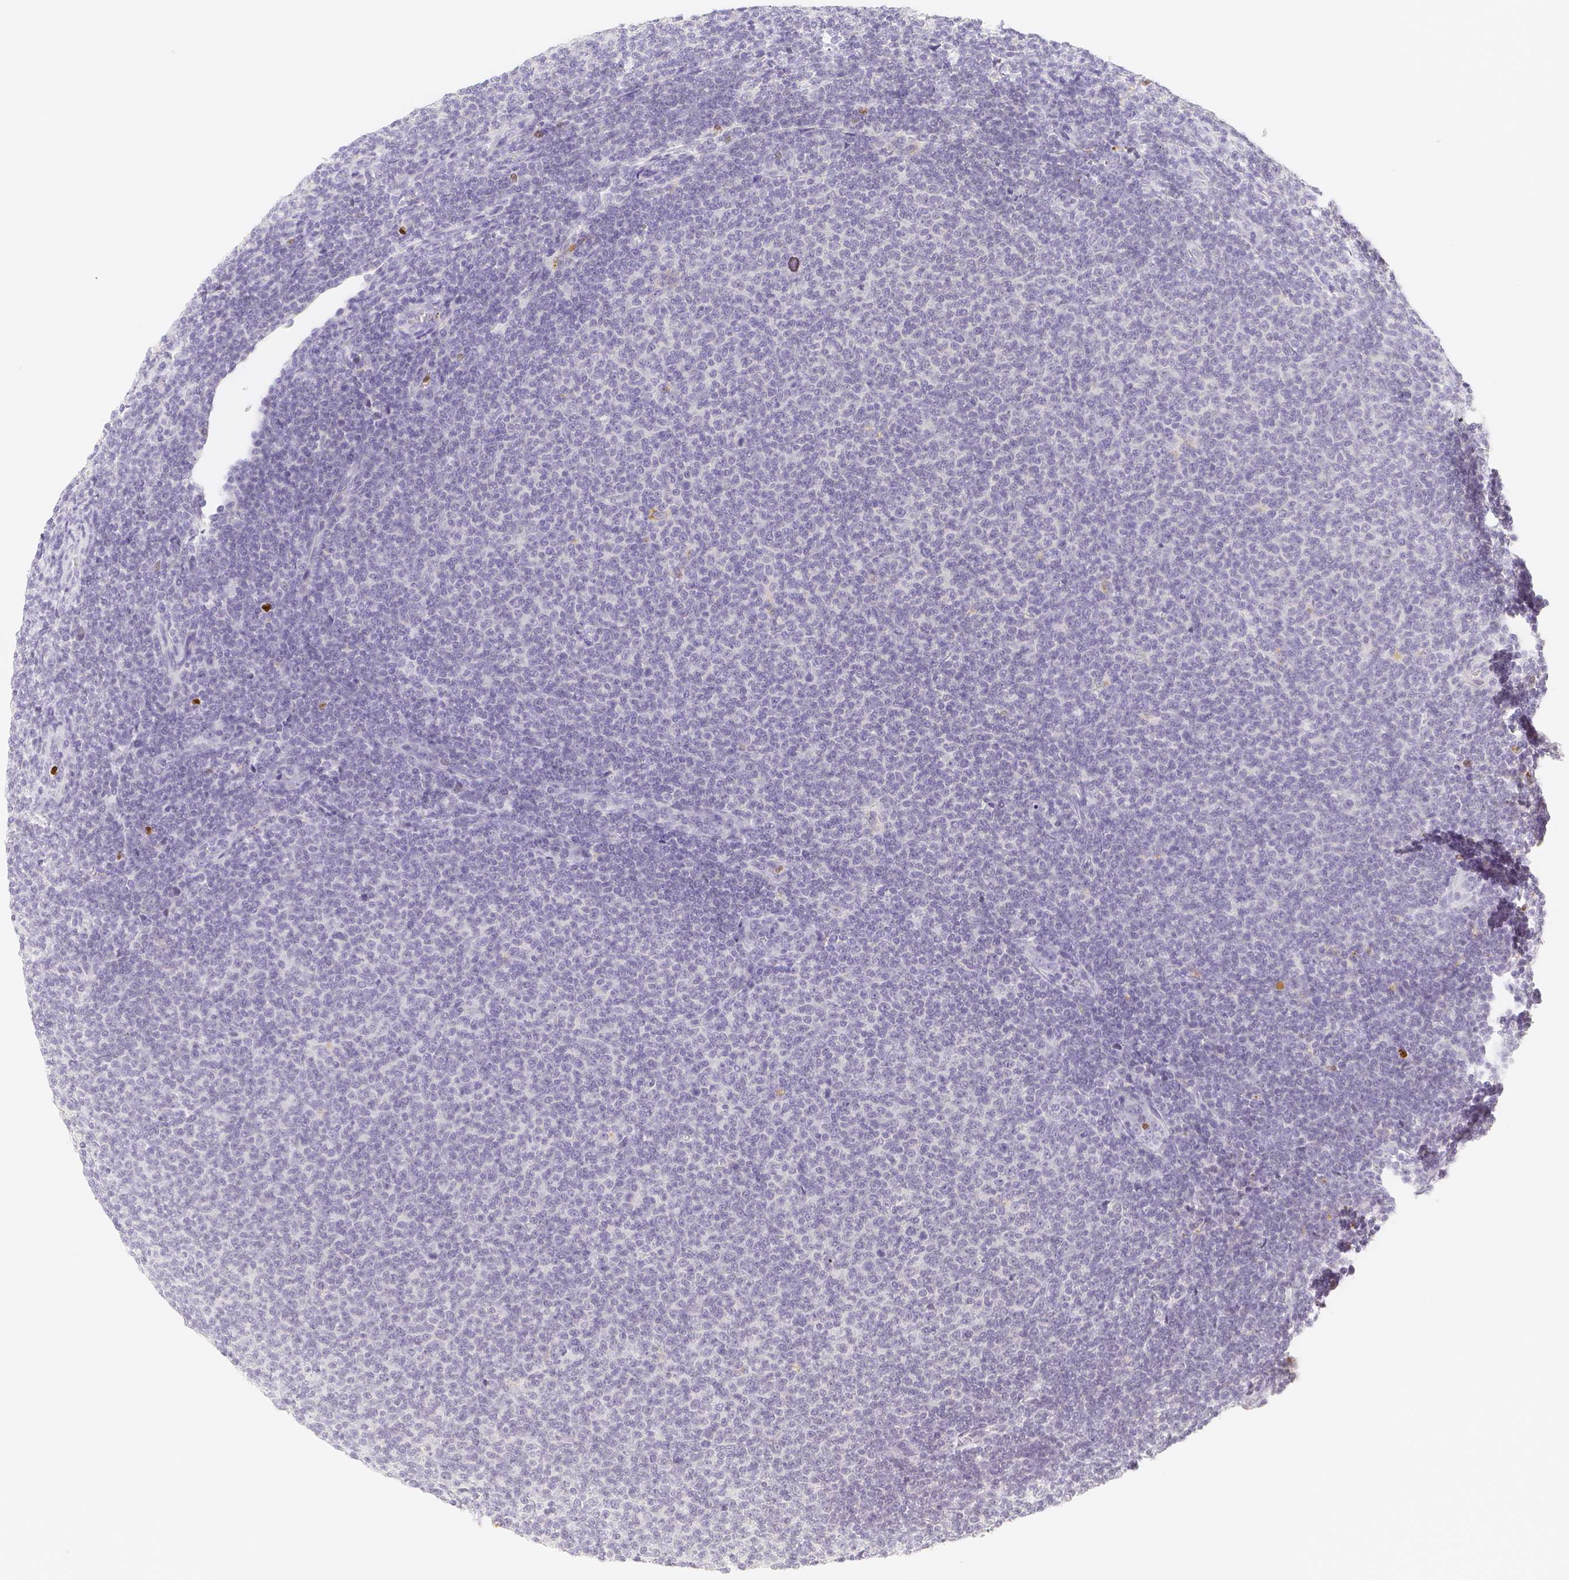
{"staining": {"intensity": "negative", "quantity": "none", "location": "none"}, "tissue": "lymphoma", "cell_type": "Tumor cells", "image_type": "cancer", "snomed": [{"axis": "morphology", "description": "Malignant lymphoma, non-Hodgkin's type, Low grade"}, {"axis": "topography", "description": "Lymph node"}], "caption": "IHC image of low-grade malignant lymphoma, non-Hodgkin's type stained for a protein (brown), which demonstrates no expression in tumor cells. (Stains: DAB (3,3'-diaminobenzidine) IHC with hematoxylin counter stain, Microscopy: brightfield microscopy at high magnification).", "gene": "PADI4", "patient": {"sex": "male", "age": 66}}